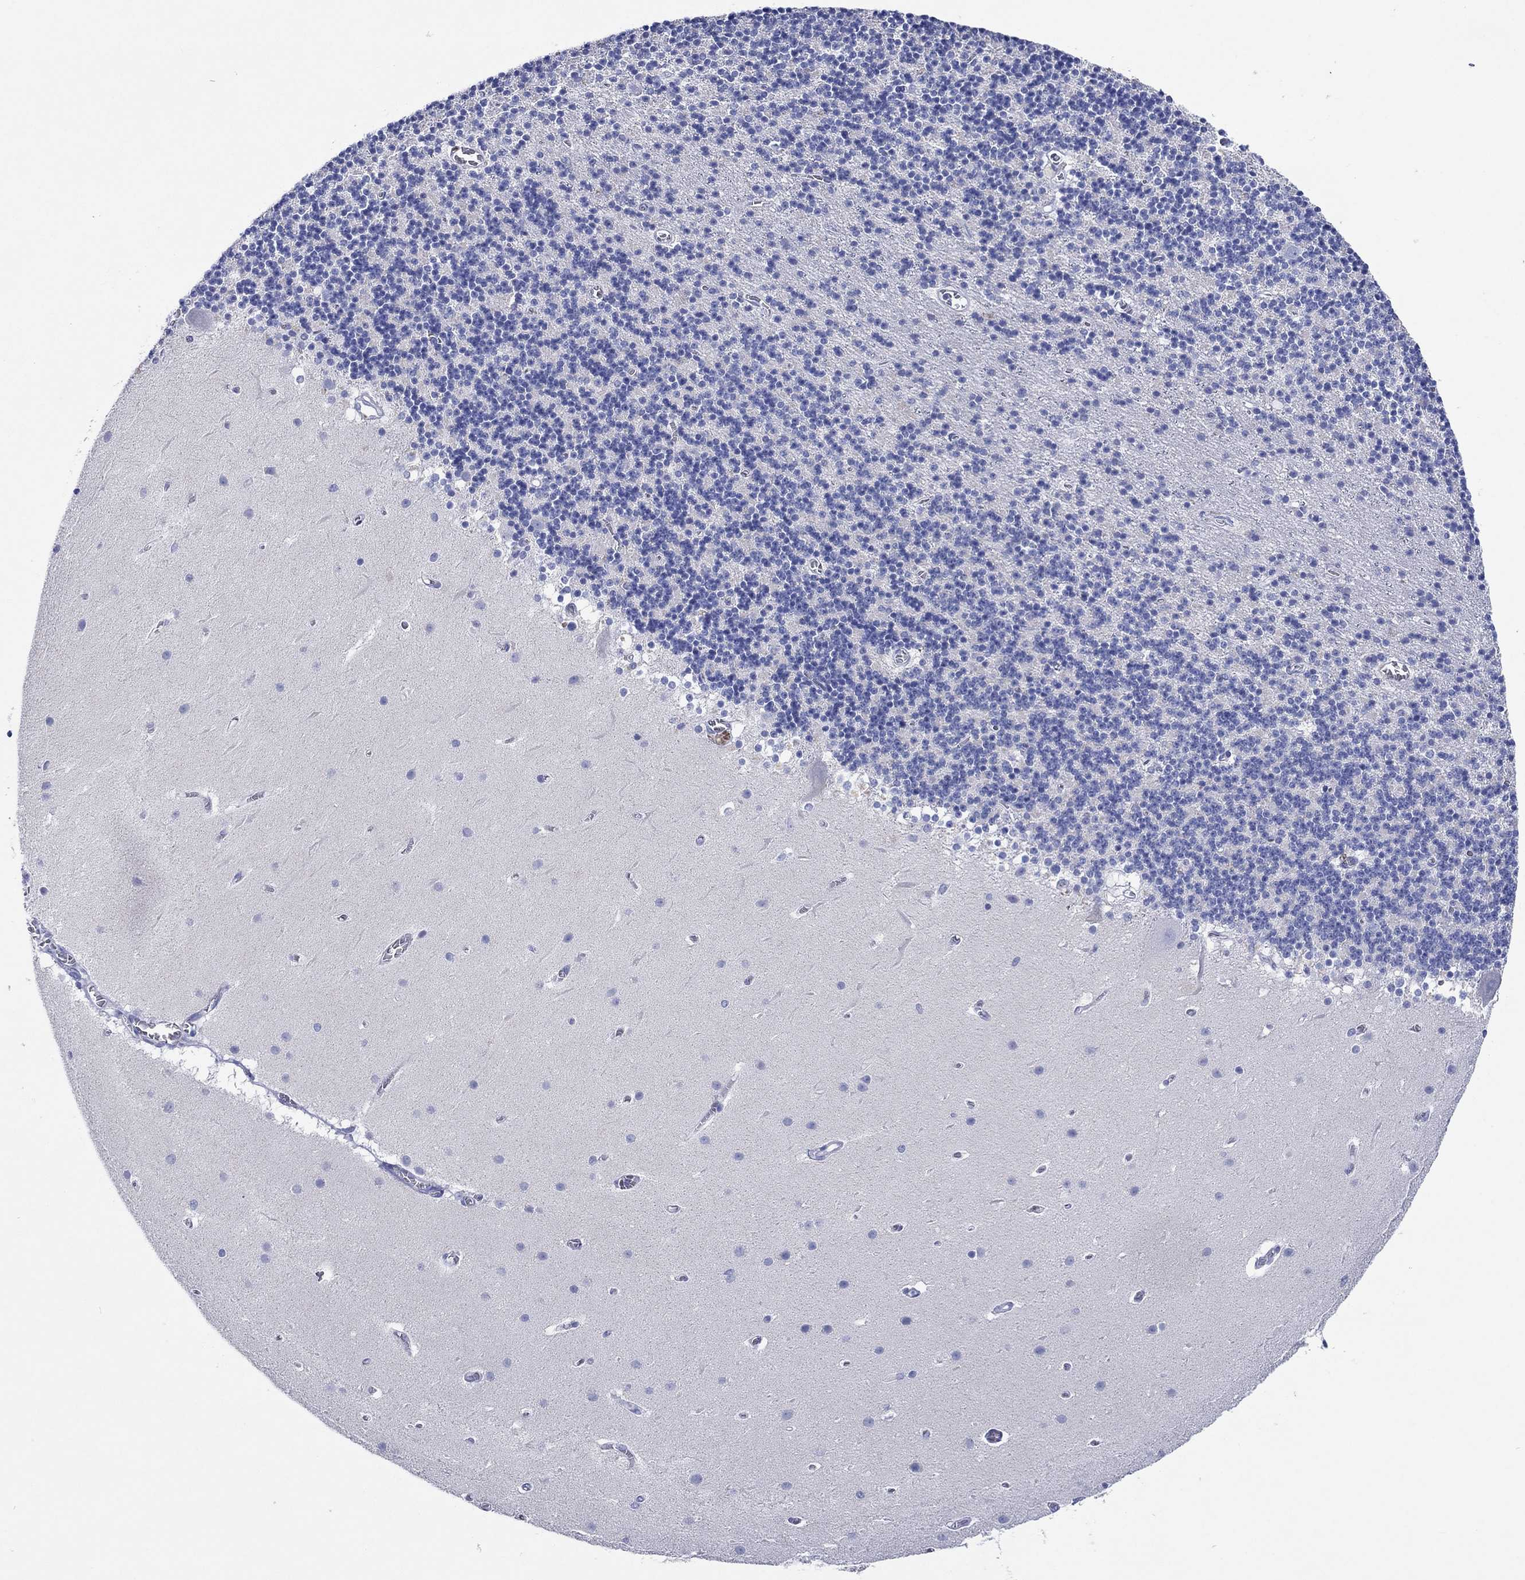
{"staining": {"intensity": "negative", "quantity": "none", "location": "none"}, "tissue": "cerebellum", "cell_type": "Cells in granular layer", "image_type": "normal", "snomed": [{"axis": "morphology", "description": "Normal tissue, NOS"}, {"axis": "topography", "description": "Cerebellum"}], "caption": "Immunohistochemistry of unremarkable human cerebellum exhibits no positivity in cells in granular layer. (DAB immunohistochemistry visualized using brightfield microscopy, high magnification).", "gene": "HCRT", "patient": {"sex": "male", "age": 70}}